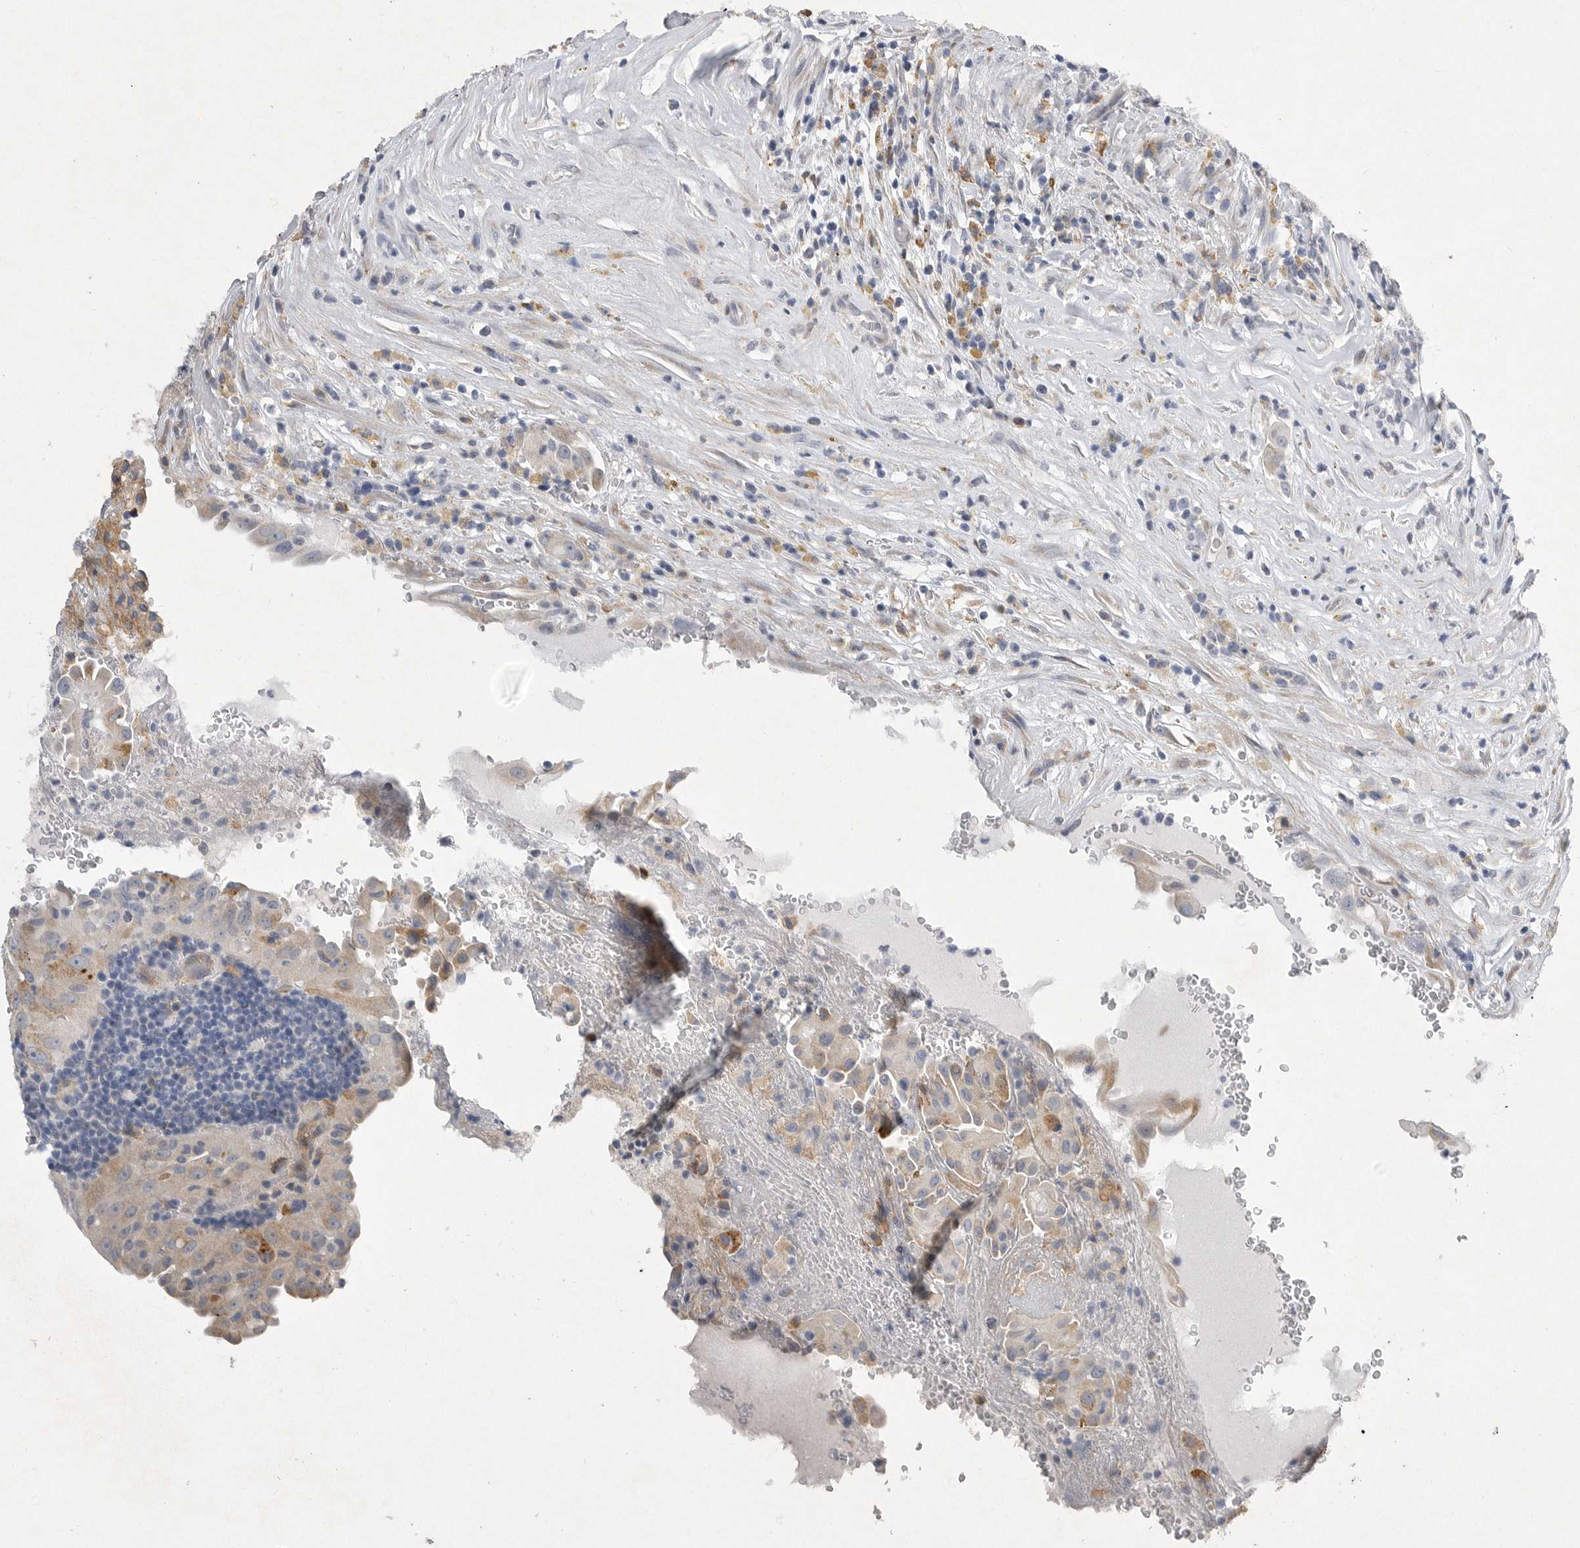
{"staining": {"intensity": "weak", "quantity": ">75%", "location": "cytoplasmic/membranous"}, "tissue": "thyroid cancer", "cell_type": "Tumor cells", "image_type": "cancer", "snomed": [{"axis": "morphology", "description": "Papillary adenocarcinoma, NOS"}, {"axis": "topography", "description": "Thyroid gland"}], "caption": "The micrograph reveals a brown stain indicating the presence of a protein in the cytoplasmic/membranous of tumor cells in thyroid papillary adenocarcinoma.", "gene": "EDEM3", "patient": {"sex": "male", "age": 77}}